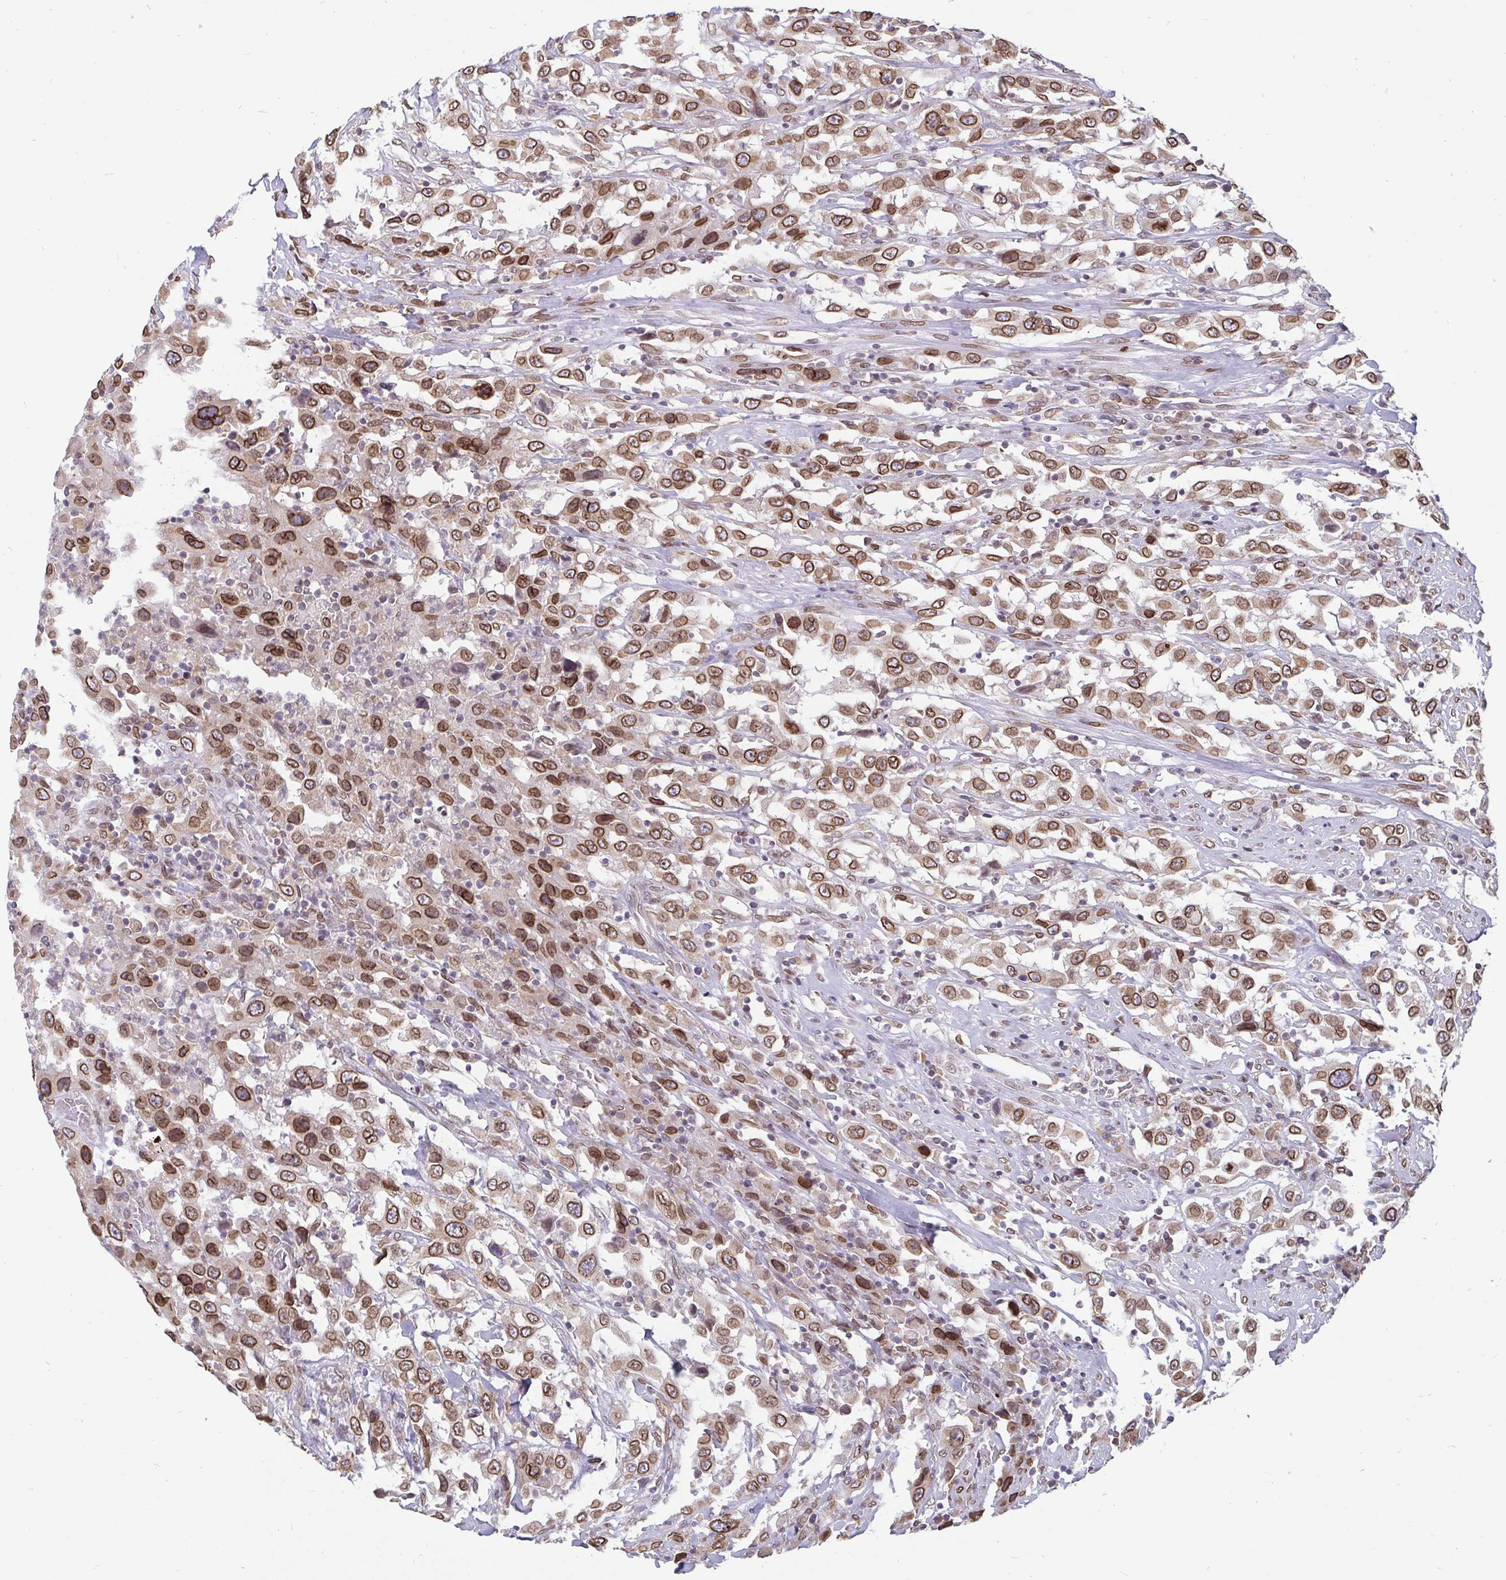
{"staining": {"intensity": "moderate", "quantity": ">75%", "location": "cytoplasmic/membranous,nuclear"}, "tissue": "urothelial cancer", "cell_type": "Tumor cells", "image_type": "cancer", "snomed": [{"axis": "morphology", "description": "Urothelial carcinoma, High grade"}, {"axis": "topography", "description": "Urinary bladder"}], "caption": "Urothelial cancer stained with DAB (3,3'-diaminobenzidine) IHC shows medium levels of moderate cytoplasmic/membranous and nuclear staining in about >75% of tumor cells. (DAB = brown stain, brightfield microscopy at high magnification).", "gene": "EMD", "patient": {"sex": "male", "age": 61}}